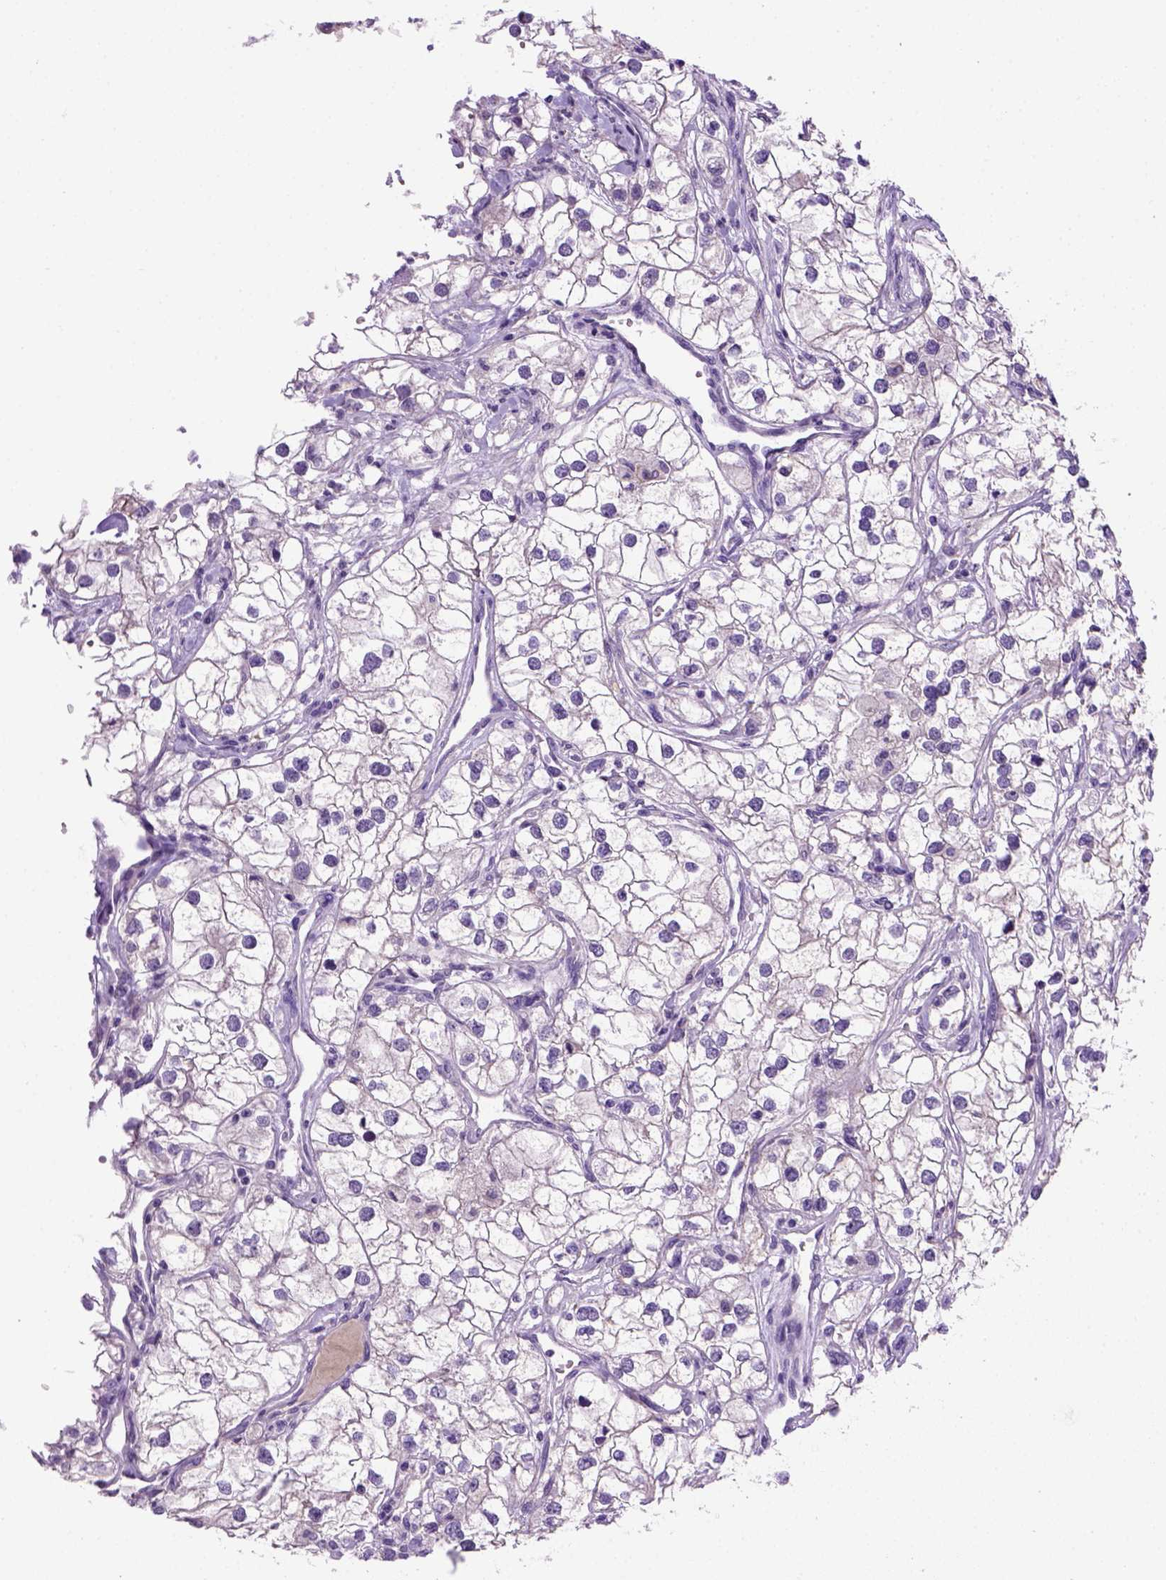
{"staining": {"intensity": "negative", "quantity": "none", "location": "none"}, "tissue": "renal cancer", "cell_type": "Tumor cells", "image_type": "cancer", "snomed": [{"axis": "morphology", "description": "Adenocarcinoma, NOS"}, {"axis": "topography", "description": "Kidney"}], "caption": "This is a photomicrograph of immunohistochemistry staining of renal adenocarcinoma, which shows no positivity in tumor cells. (DAB (3,3'-diaminobenzidine) immunohistochemistry, high magnification).", "gene": "CDH1", "patient": {"sex": "male", "age": 59}}